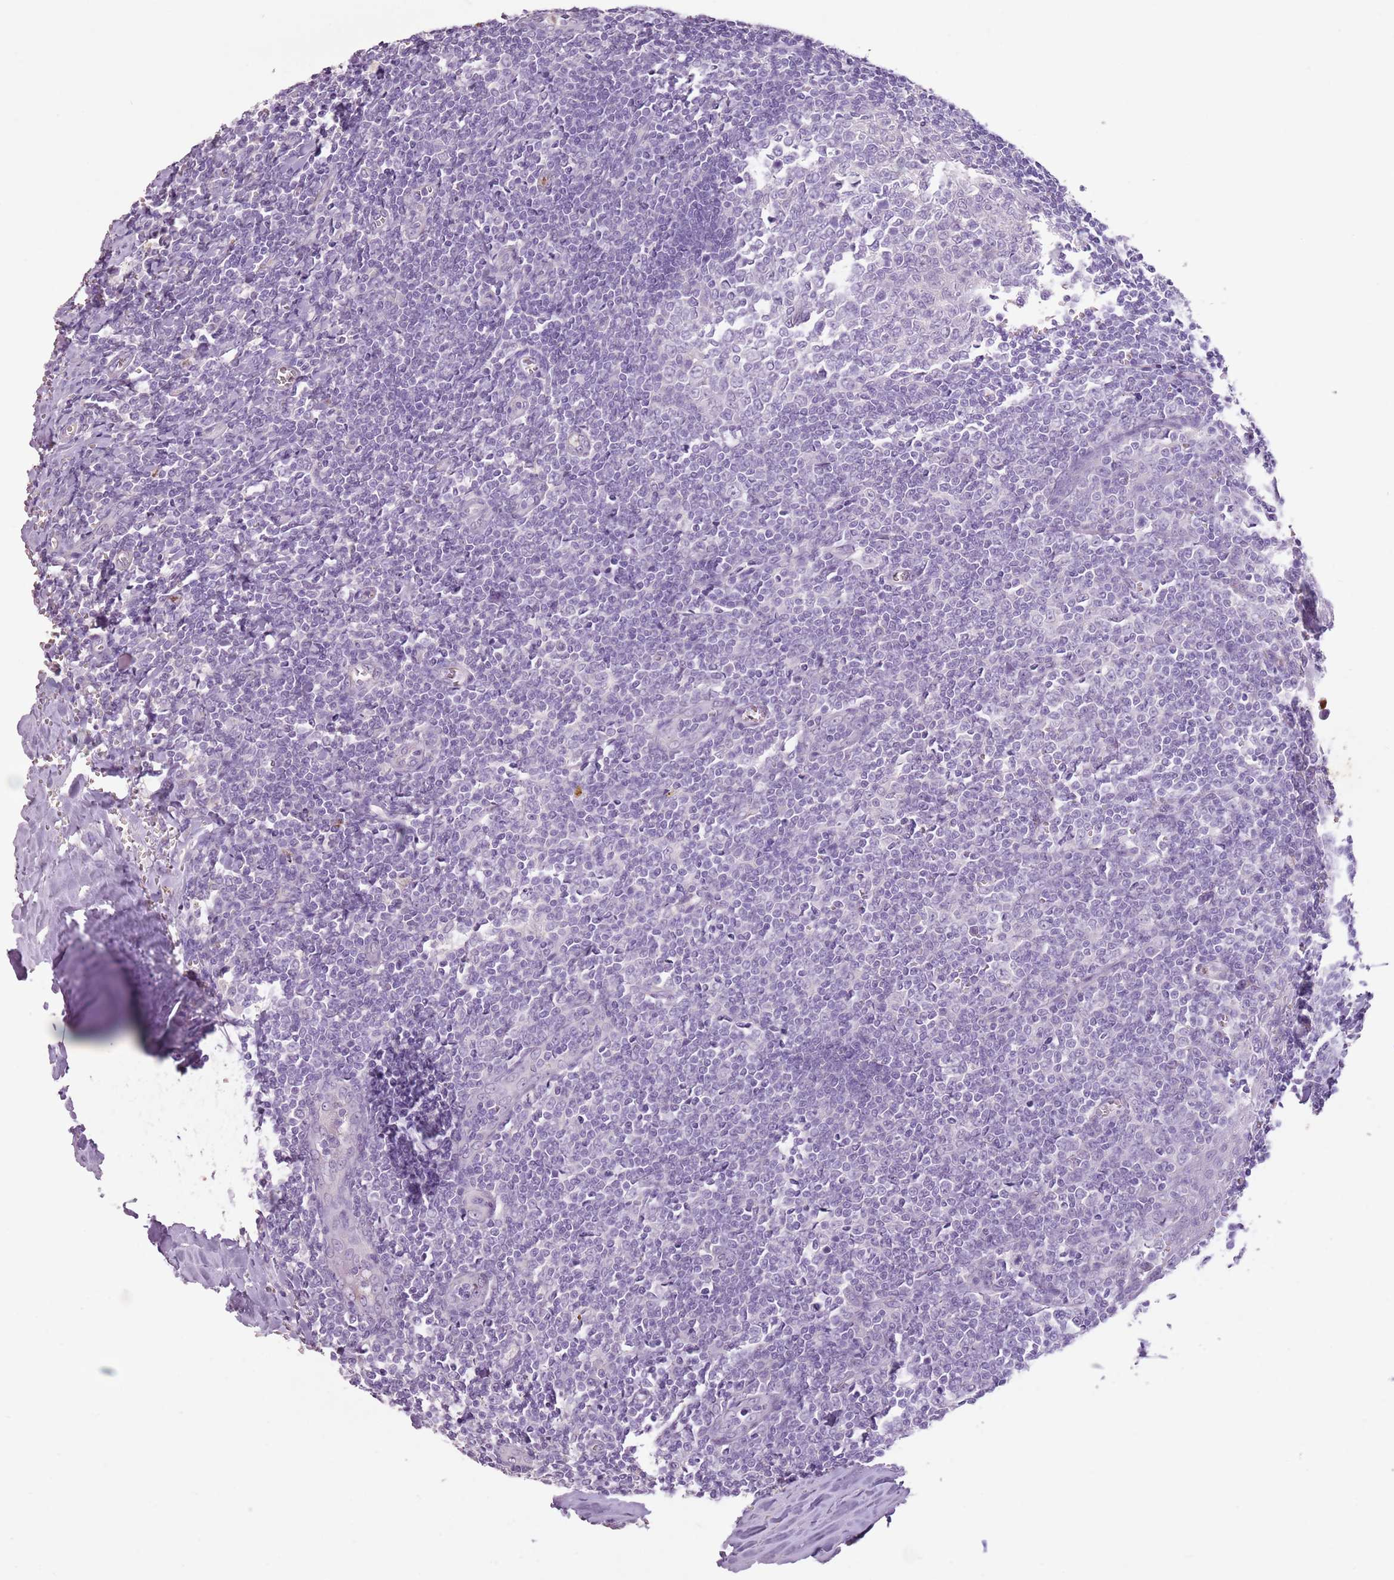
{"staining": {"intensity": "negative", "quantity": "none", "location": "none"}, "tissue": "tonsil", "cell_type": "Germinal center cells", "image_type": "normal", "snomed": [{"axis": "morphology", "description": "Normal tissue, NOS"}, {"axis": "topography", "description": "Tonsil"}], "caption": "Protein analysis of unremarkable tonsil demonstrates no significant expression in germinal center cells. (DAB immunohistochemistry with hematoxylin counter stain).", "gene": "CELF6", "patient": {"sex": "male", "age": 27}}